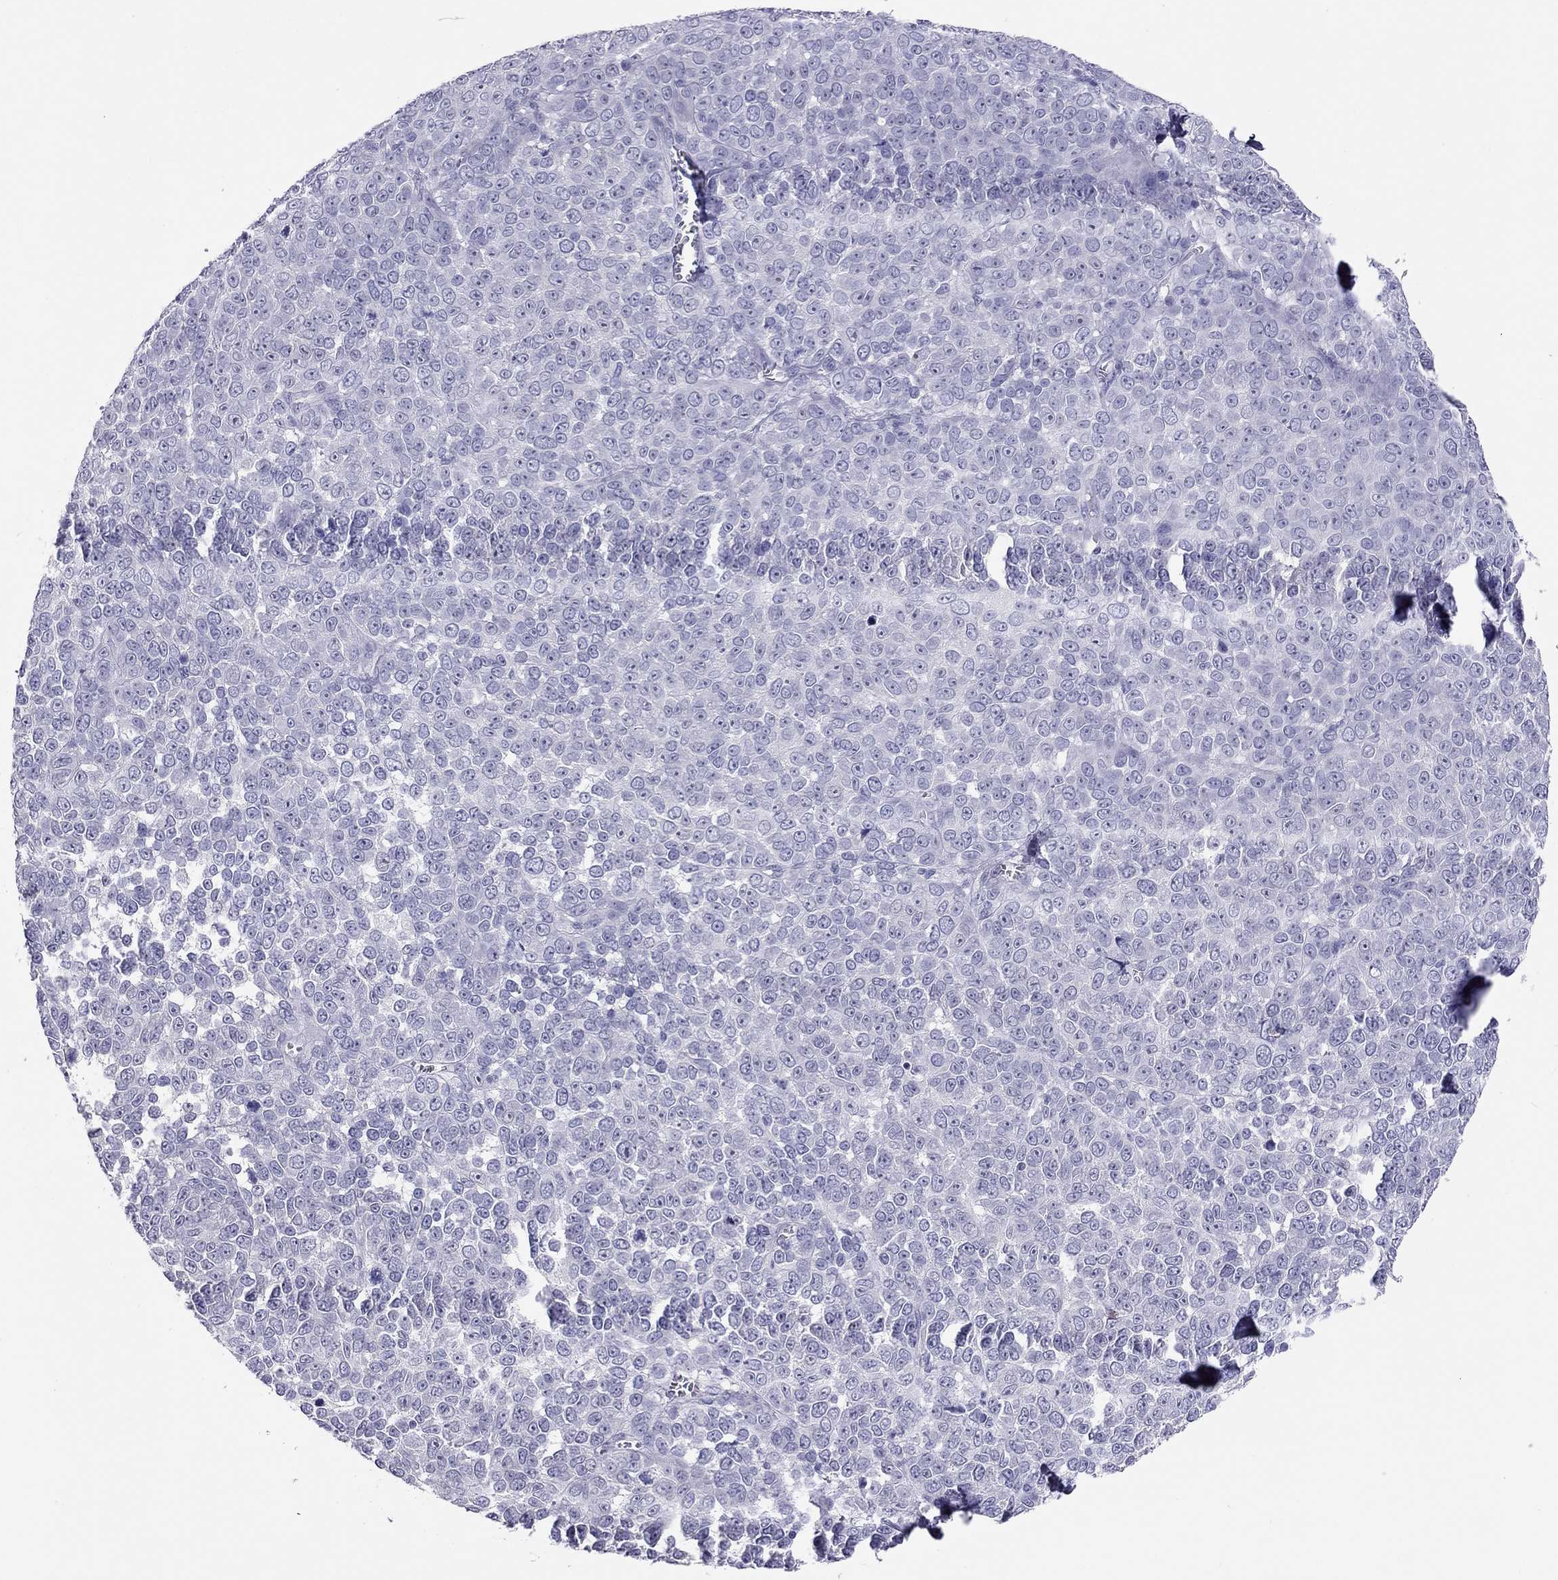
{"staining": {"intensity": "negative", "quantity": "none", "location": "none"}, "tissue": "melanoma", "cell_type": "Tumor cells", "image_type": "cancer", "snomed": [{"axis": "morphology", "description": "Malignant melanoma, NOS"}, {"axis": "topography", "description": "Skin"}], "caption": "An immunohistochemistry image of melanoma is shown. There is no staining in tumor cells of melanoma.", "gene": "IL17REL", "patient": {"sex": "female", "age": 95}}